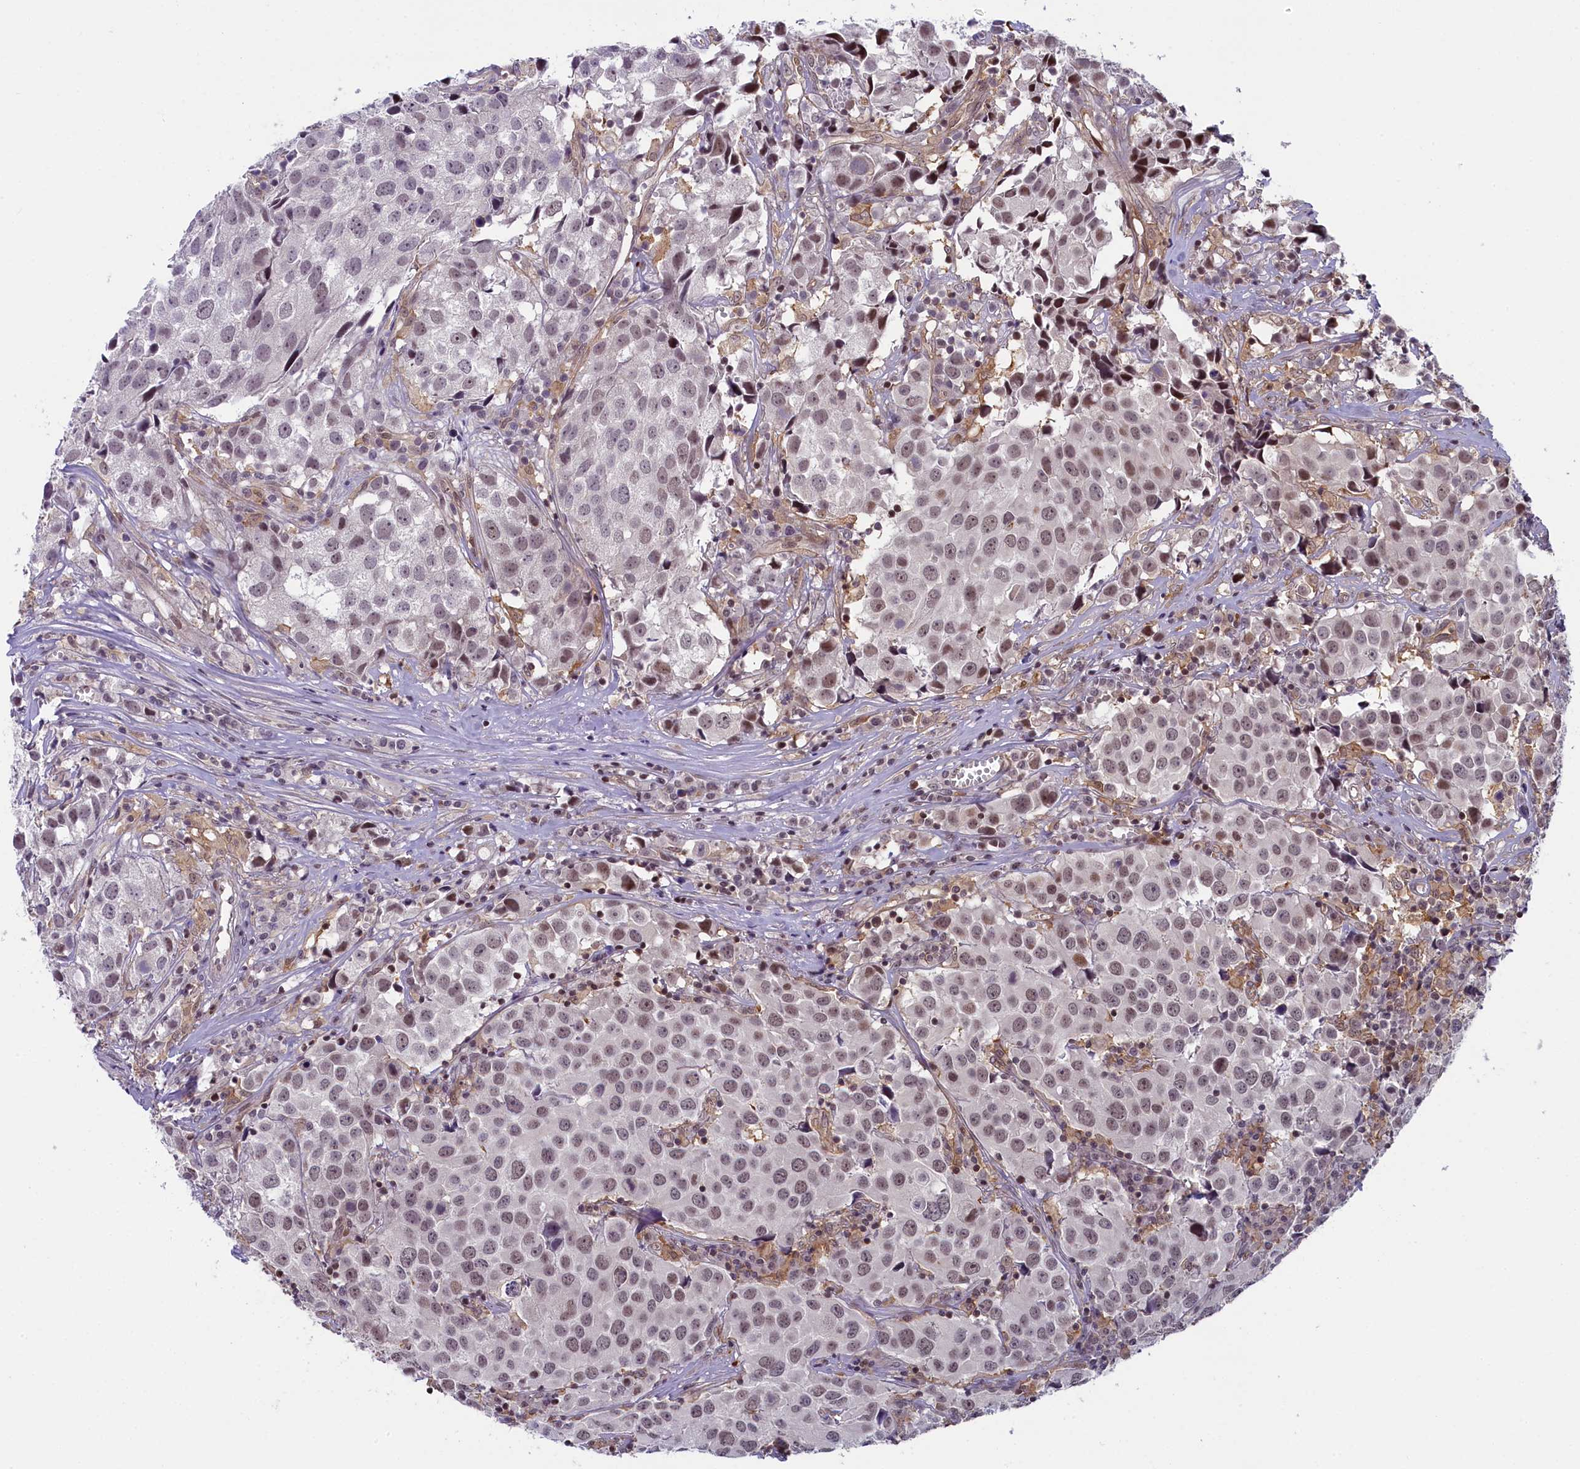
{"staining": {"intensity": "weak", "quantity": "25%-75%", "location": "nuclear"}, "tissue": "urothelial cancer", "cell_type": "Tumor cells", "image_type": "cancer", "snomed": [{"axis": "morphology", "description": "Urothelial carcinoma, High grade"}, {"axis": "topography", "description": "Urinary bladder"}], "caption": "High-grade urothelial carcinoma was stained to show a protein in brown. There is low levels of weak nuclear expression in approximately 25%-75% of tumor cells.", "gene": "FCHO1", "patient": {"sex": "female", "age": 75}}